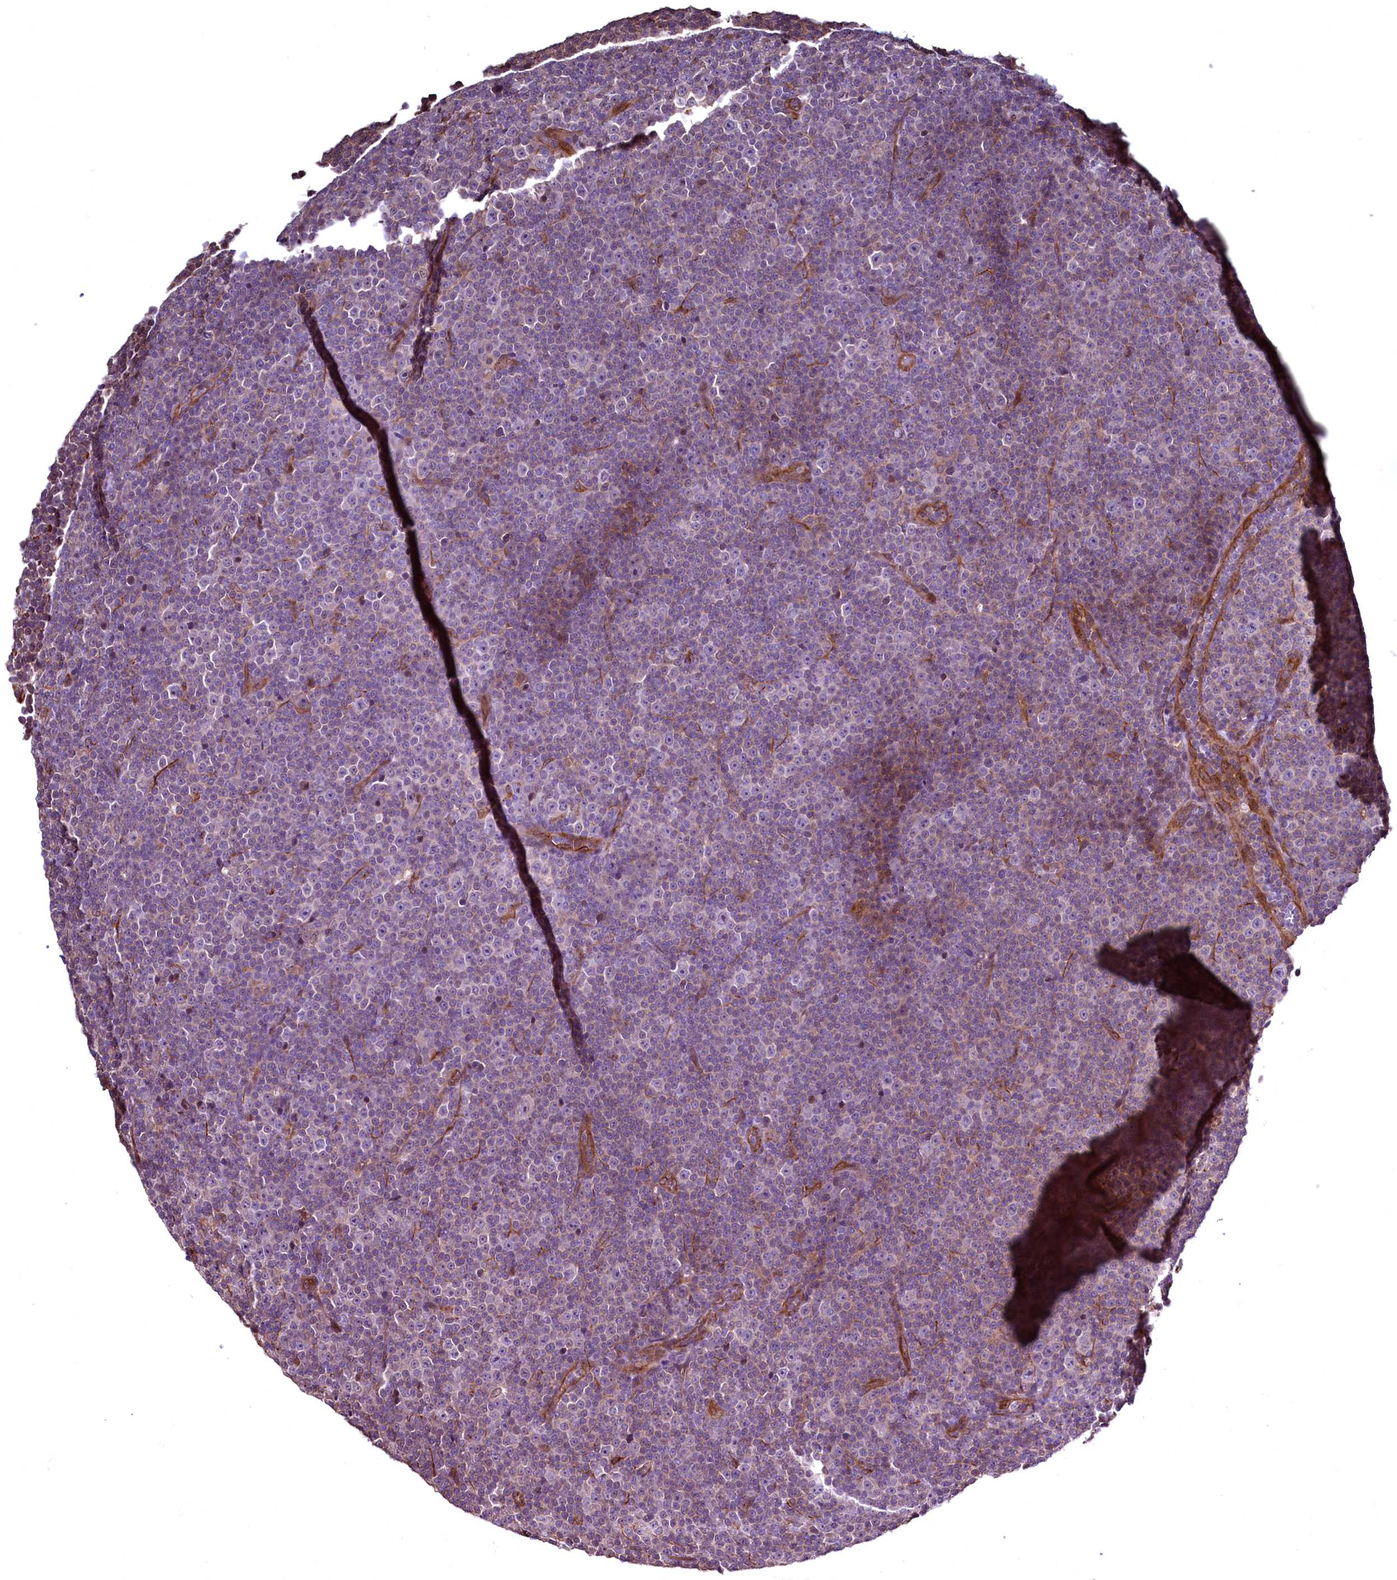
{"staining": {"intensity": "negative", "quantity": "none", "location": "none"}, "tissue": "lymphoma", "cell_type": "Tumor cells", "image_type": "cancer", "snomed": [{"axis": "morphology", "description": "Malignant lymphoma, non-Hodgkin's type, Low grade"}, {"axis": "topography", "description": "Lymph node"}], "caption": "High magnification brightfield microscopy of lymphoma stained with DAB (brown) and counterstained with hematoxylin (blue): tumor cells show no significant expression.", "gene": "TBCEL", "patient": {"sex": "female", "age": 67}}